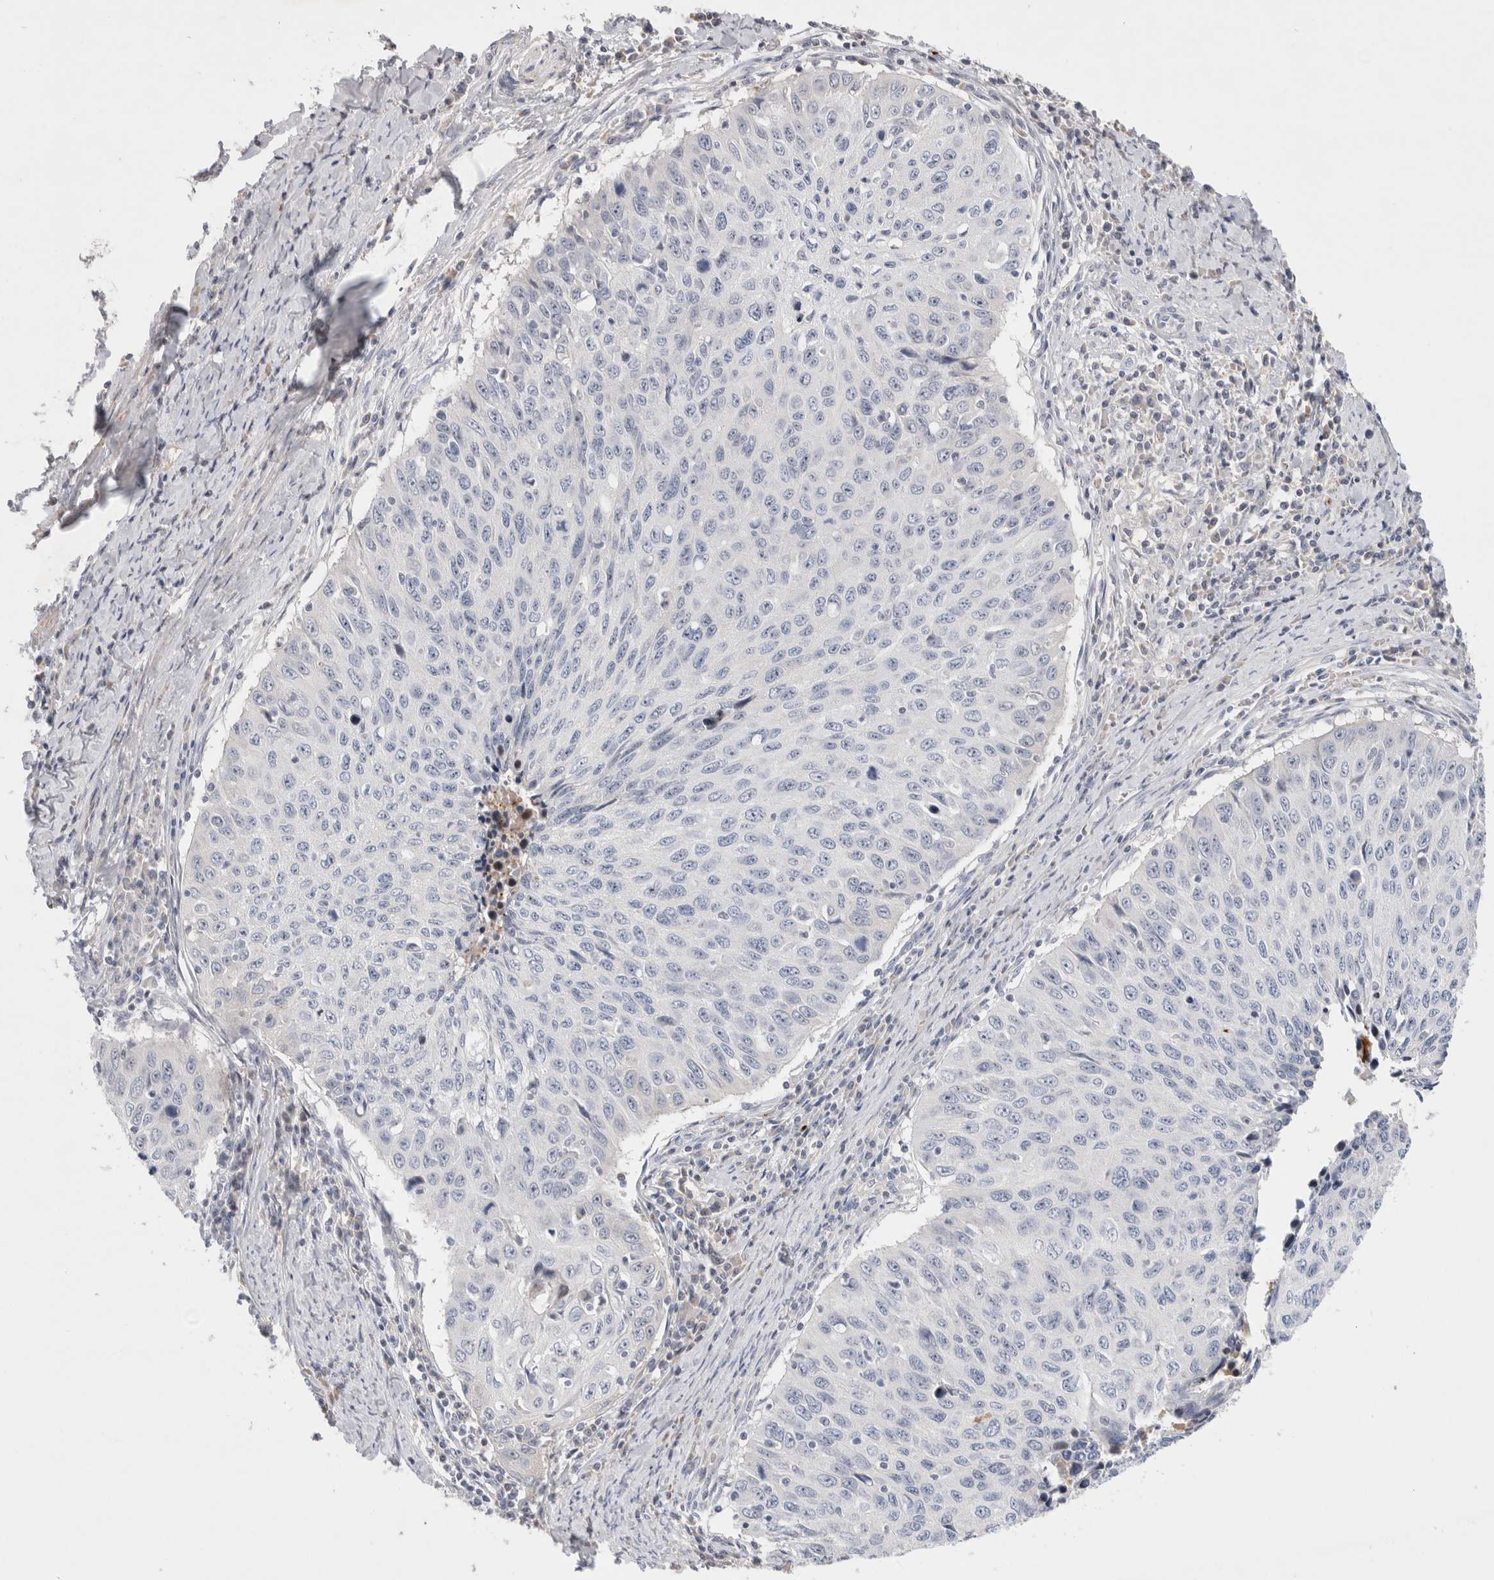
{"staining": {"intensity": "negative", "quantity": "none", "location": "none"}, "tissue": "cervical cancer", "cell_type": "Tumor cells", "image_type": "cancer", "snomed": [{"axis": "morphology", "description": "Squamous cell carcinoma, NOS"}, {"axis": "topography", "description": "Cervix"}], "caption": "A high-resolution image shows IHC staining of squamous cell carcinoma (cervical), which demonstrates no significant staining in tumor cells.", "gene": "ECHDC2", "patient": {"sex": "female", "age": 53}}